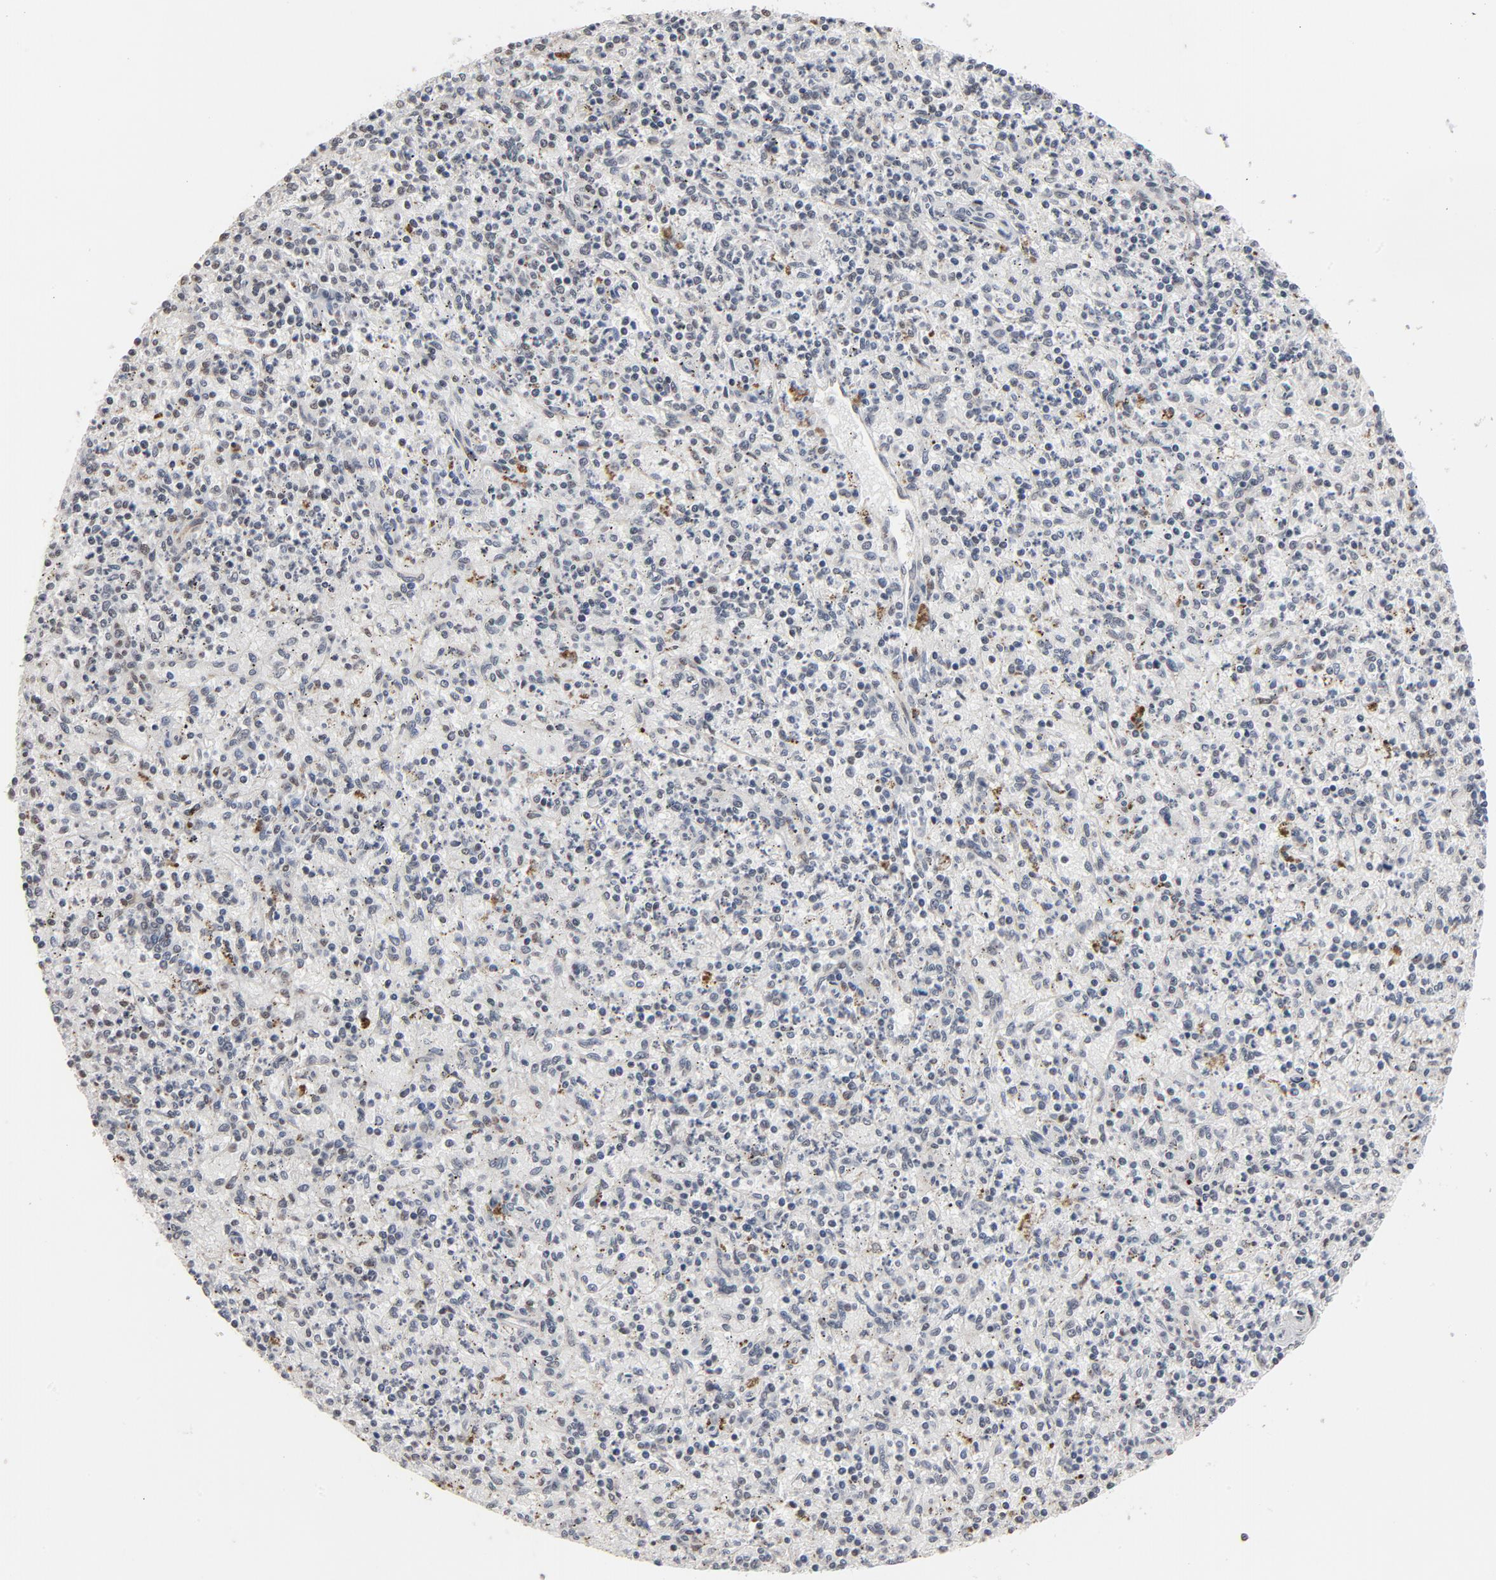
{"staining": {"intensity": "moderate", "quantity": "25%-75%", "location": "nuclear"}, "tissue": "spleen", "cell_type": "Cells in red pulp", "image_type": "normal", "snomed": [{"axis": "morphology", "description": "Normal tissue, NOS"}, {"axis": "topography", "description": "Spleen"}], "caption": "This micrograph demonstrates benign spleen stained with immunohistochemistry to label a protein in brown. The nuclear of cells in red pulp show moderate positivity for the protein. Nuclei are counter-stained blue.", "gene": "MRE11", "patient": {"sex": "male", "age": 72}}